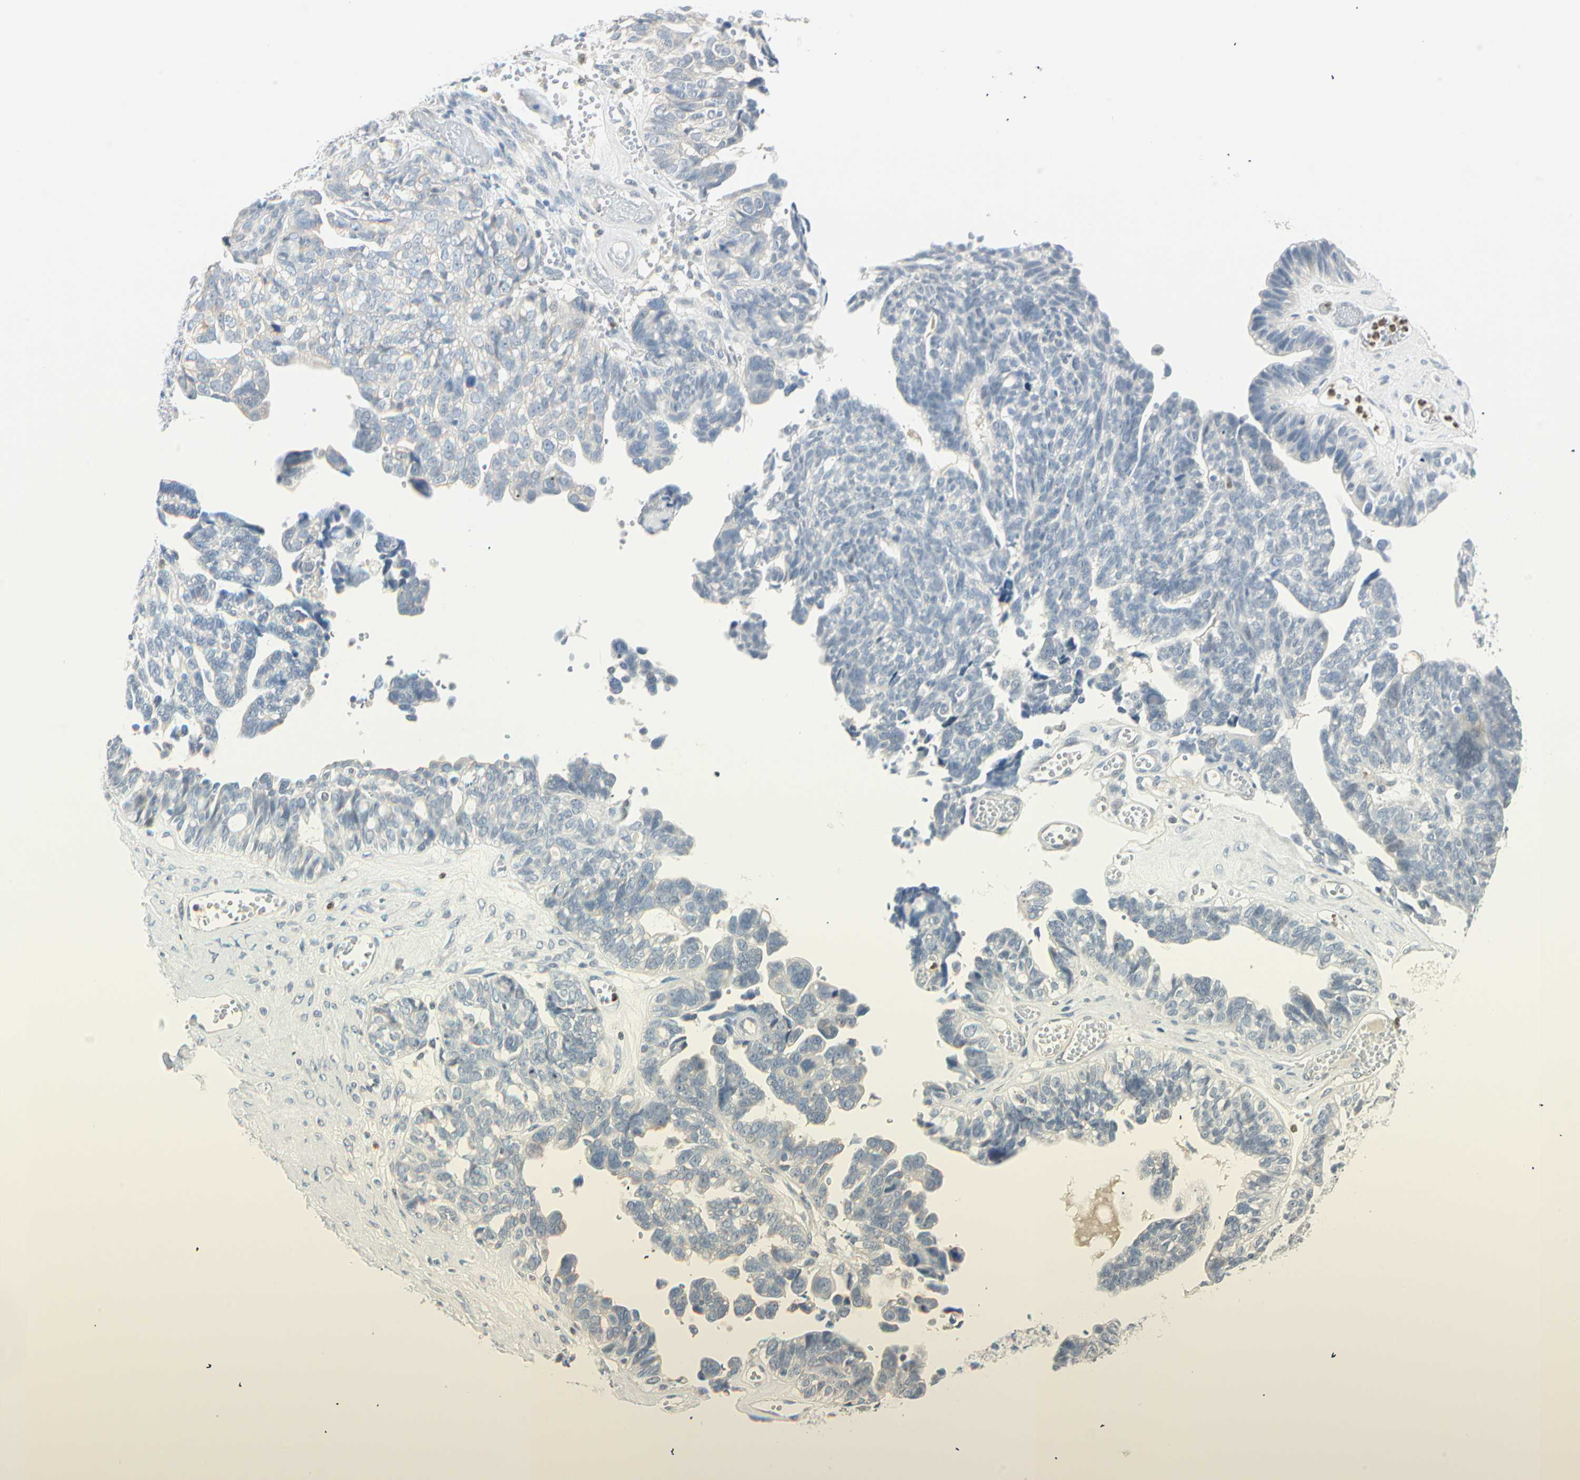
{"staining": {"intensity": "negative", "quantity": "none", "location": "none"}, "tissue": "ovarian cancer", "cell_type": "Tumor cells", "image_type": "cancer", "snomed": [{"axis": "morphology", "description": "Cystadenocarcinoma, serous, NOS"}, {"axis": "topography", "description": "Ovary"}], "caption": "Immunohistochemical staining of ovarian serous cystadenocarcinoma reveals no significant staining in tumor cells.", "gene": "MLLT10", "patient": {"sex": "female", "age": 79}}